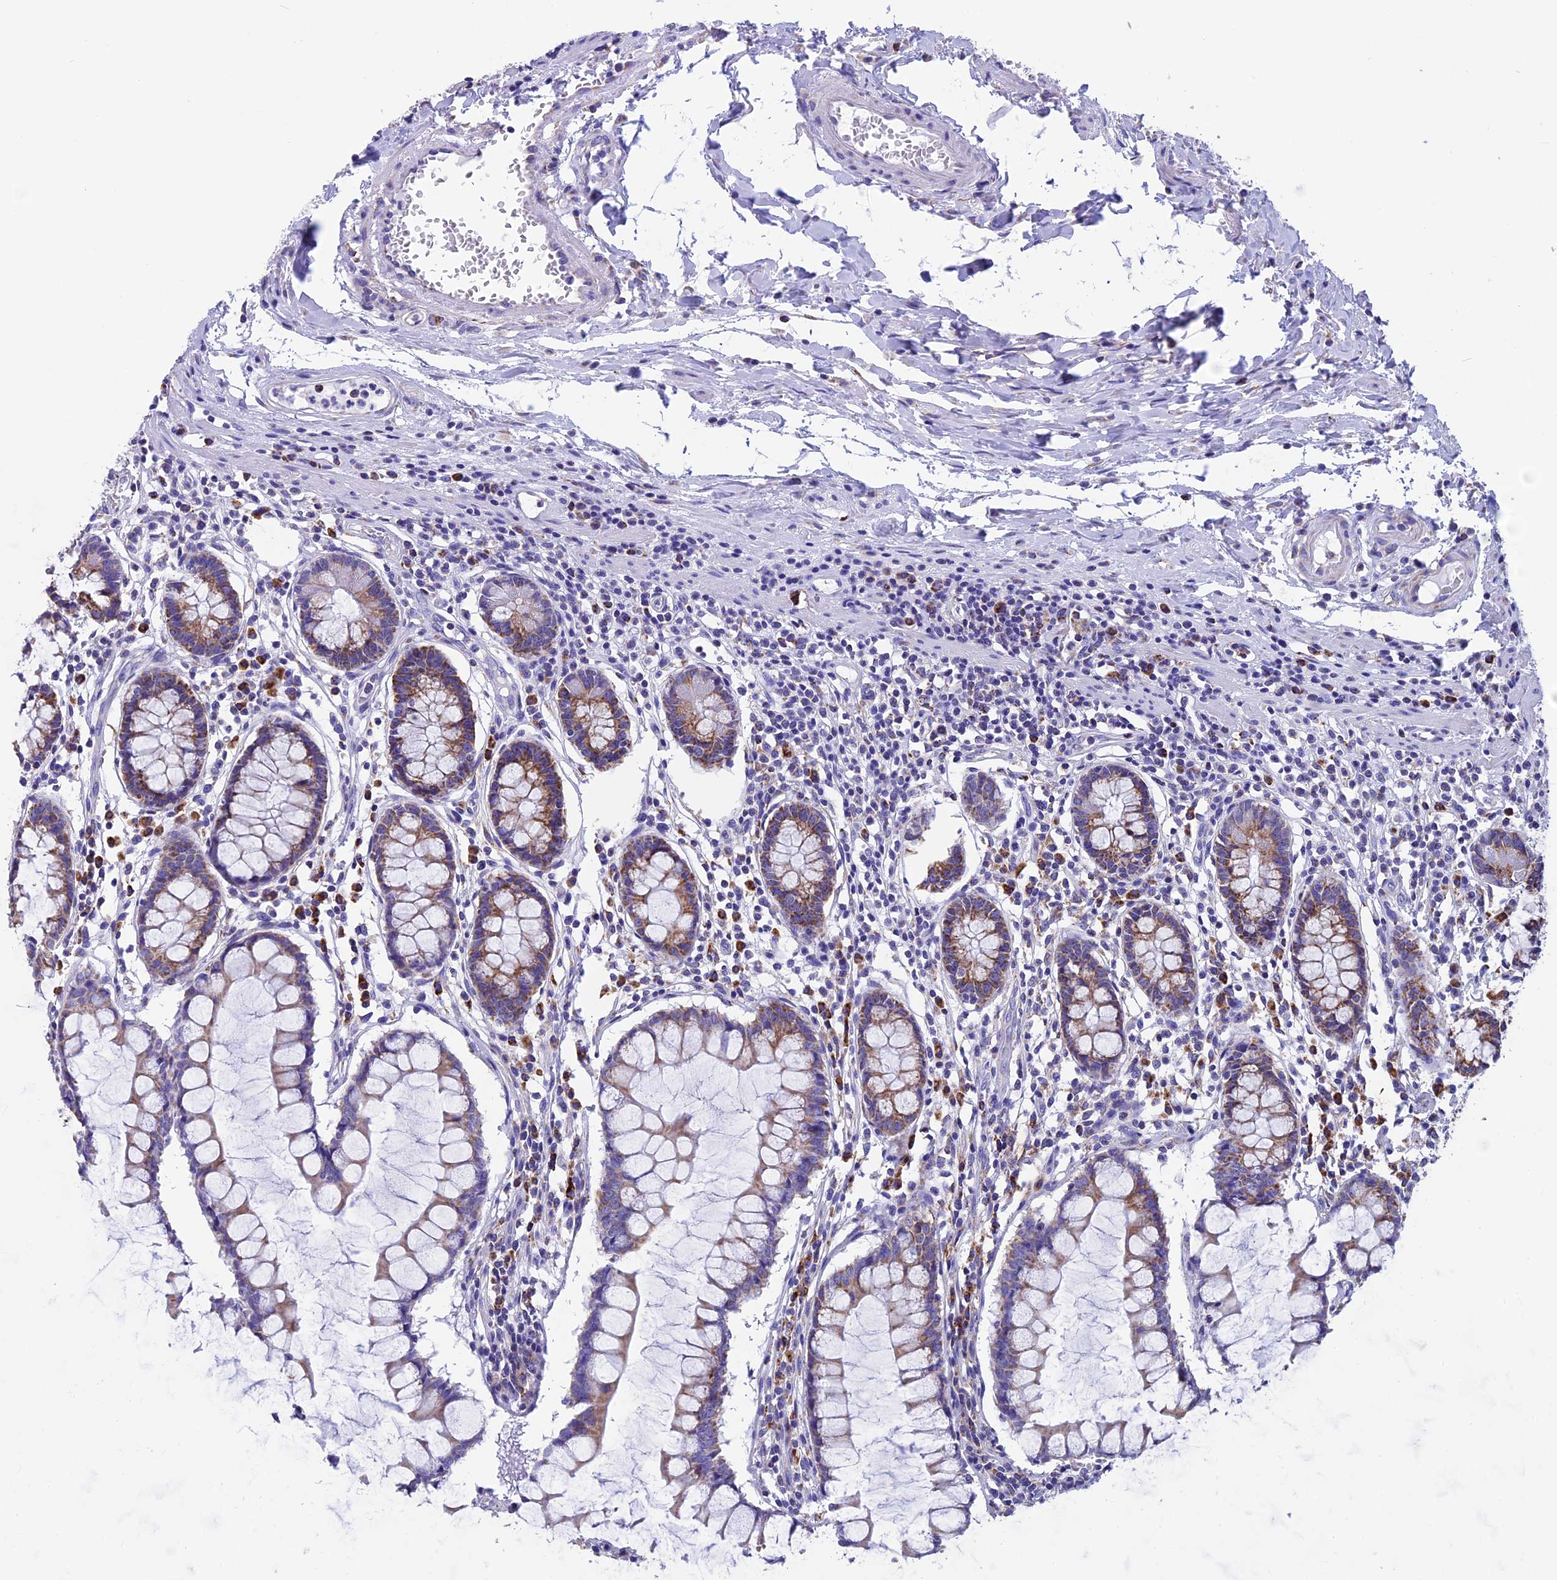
{"staining": {"intensity": "negative", "quantity": "none", "location": "none"}, "tissue": "colon", "cell_type": "Endothelial cells", "image_type": "normal", "snomed": [{"axis": "morphology", "description": "Normal tissue, NOS"}, {"axis": "morphology", "description": "Adenocarcinoma, NOS"}, {"axis": "topography", "description": "Colon"}], "caption": "There is no significant positivity in endothelial cells of colon. (Stains: DAB immunohistochemistry (IHC) with hematoxylin counter stain, Microscopy: brightfield microscopy at high magnification).", "gene": "SLC8B1", "patient": {"sex": "female", "age": 55}}